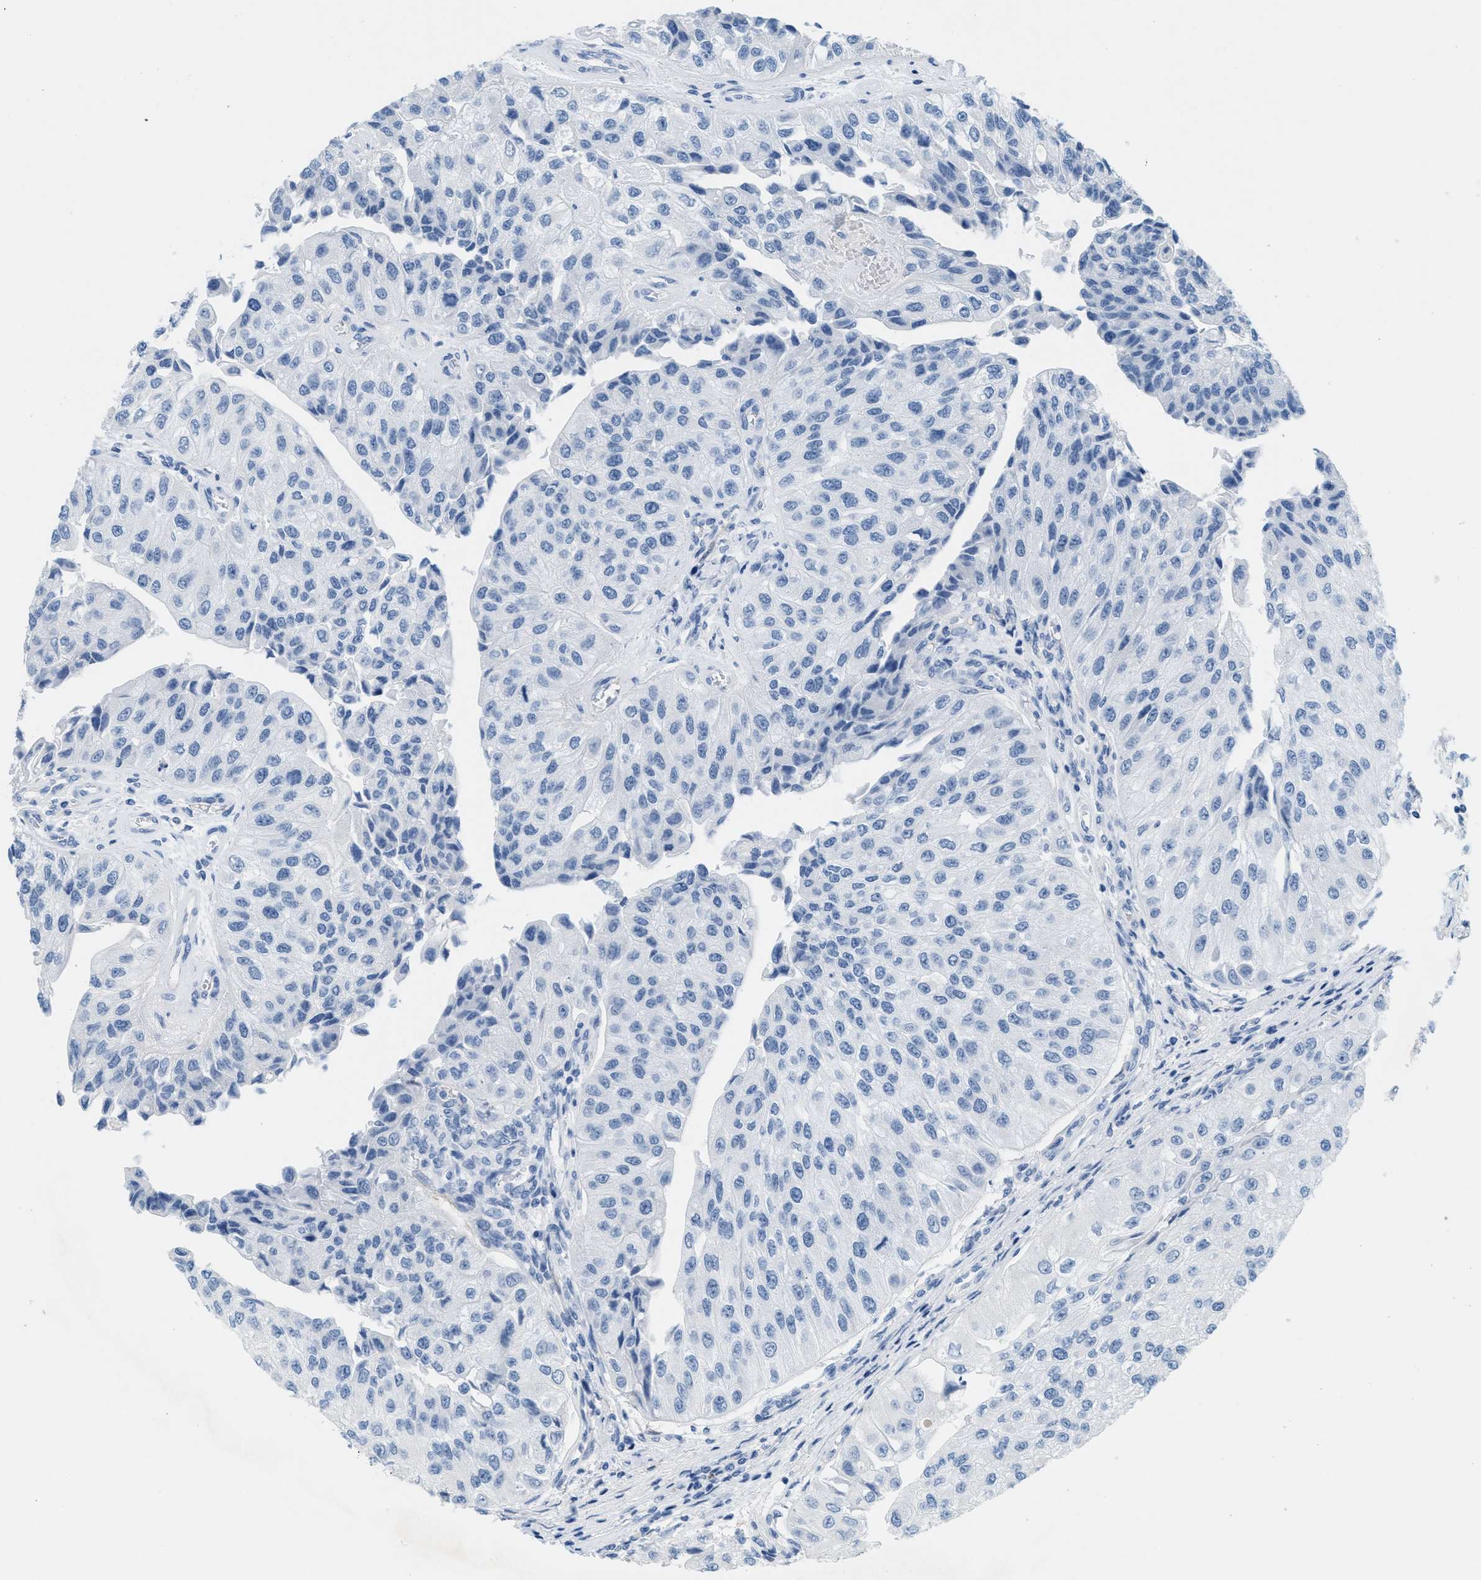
{"staining": {"intensity": "negative", "quantity": "none", "location": "none"}, "tissue": "urothelial cancer", "cell_type": "Tumor cells", "image_type": "cancer", "snomed": [{"axis": "morphology", "description": "Urothelial carcinoma, High grade"}, {"axis": "topography", "description": "Kidney"}, {"axis": "topography", "description": "Urinary bladder"}], "caption": "A micrograph of urothelial cancer stained for a protein displays no brown staining in tumor cells.", "gene": "GPM6A", "patient": {"sex": "male", "age": 77}}